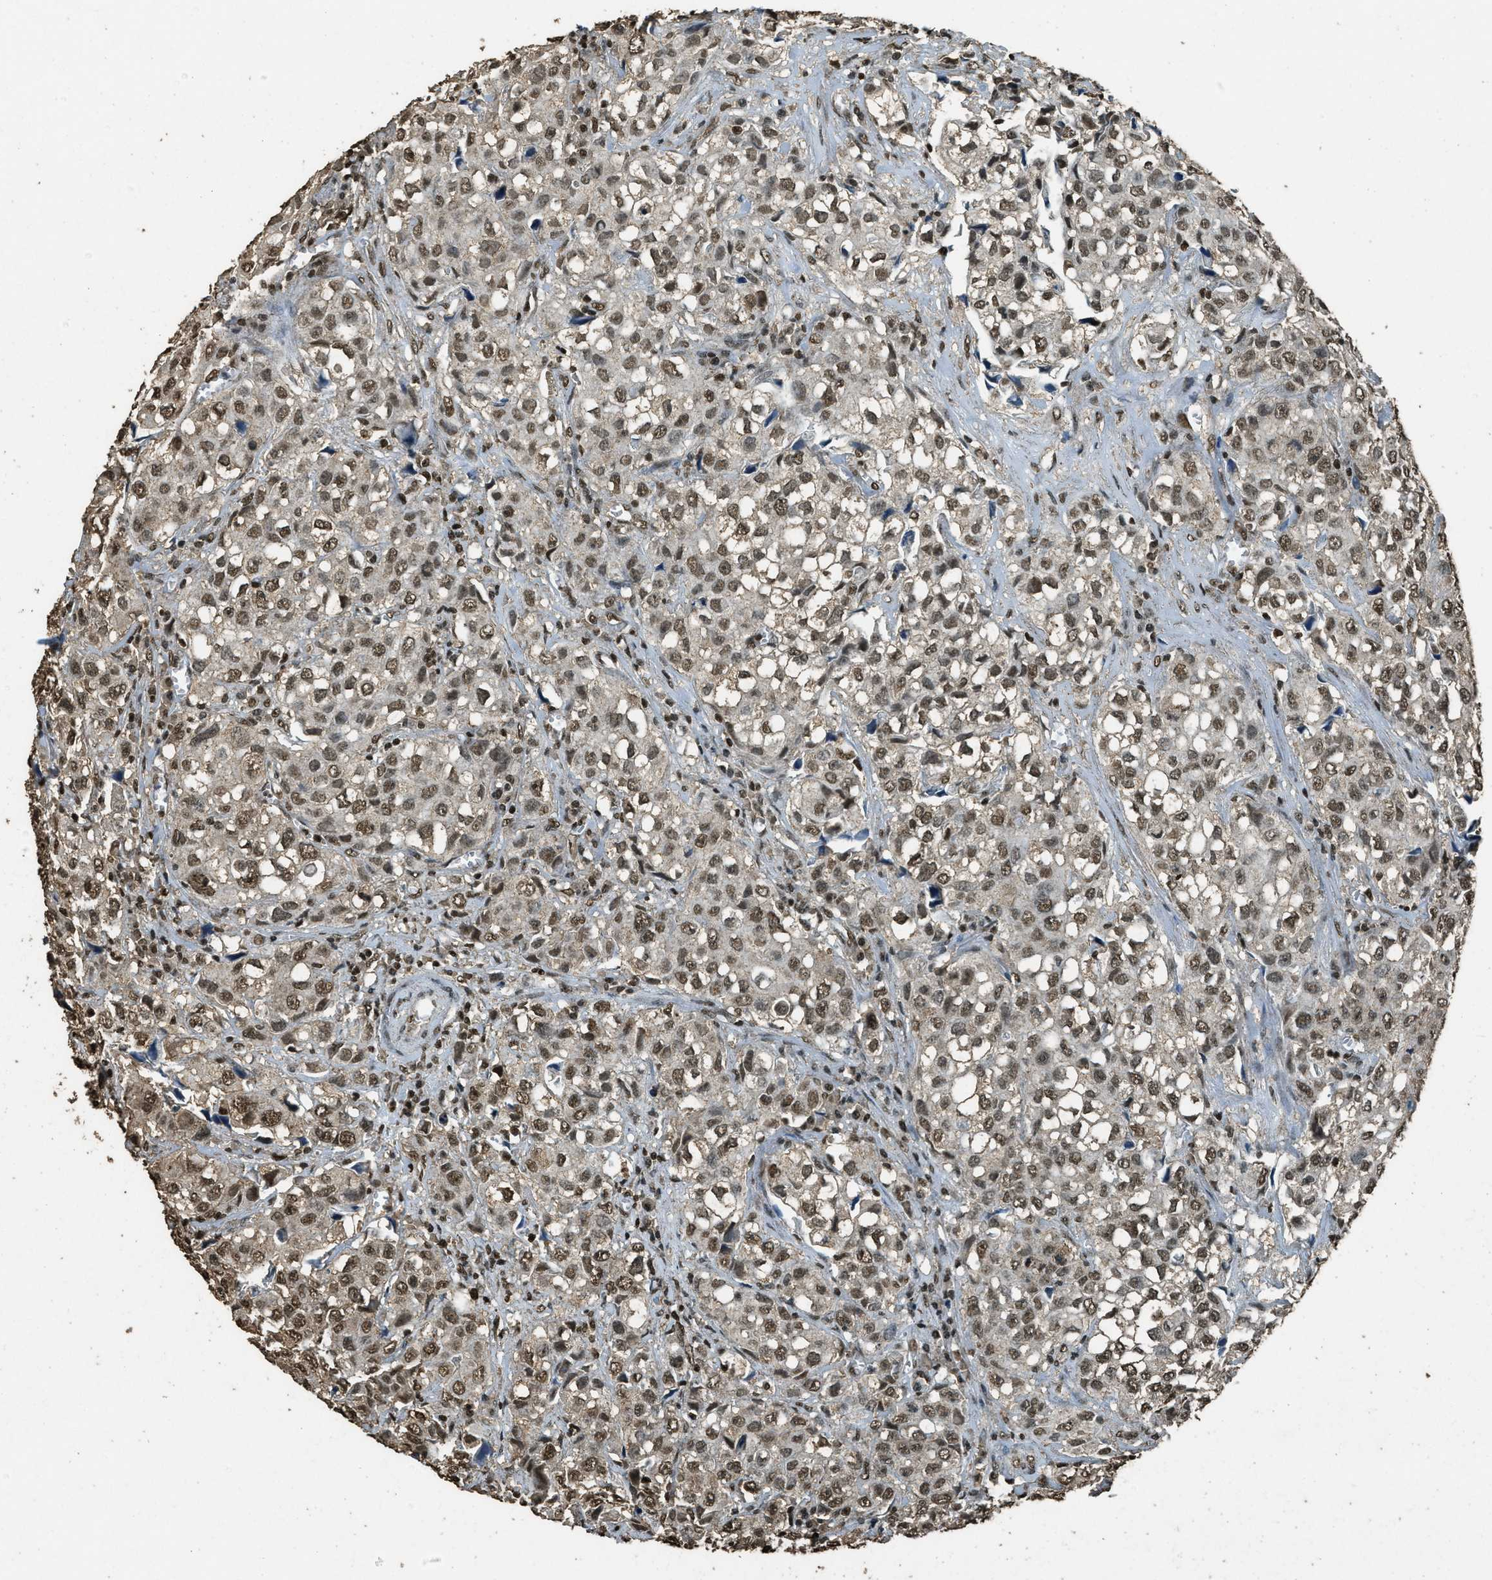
{"staining": {"intensity": "strong", "quantity": ">75%", "location": "nuclear"}, "tissue": "urothelial cancer", "cell_type": "Tumor cells", "image_type": "cancer", "snomed": [{"axis": "morphology", "description": "Urothelial carcinoma, High grade"}, {"axis": "topography", "description": "Urinary bladder"}], "caption": "Immunohistochemical staining of urothelial cancer demonstrates high levels of strong nuclear positivity in about >75% of tumor cells.", "gene": "MYB", "patient": {"sex": "female", "age": 75}}